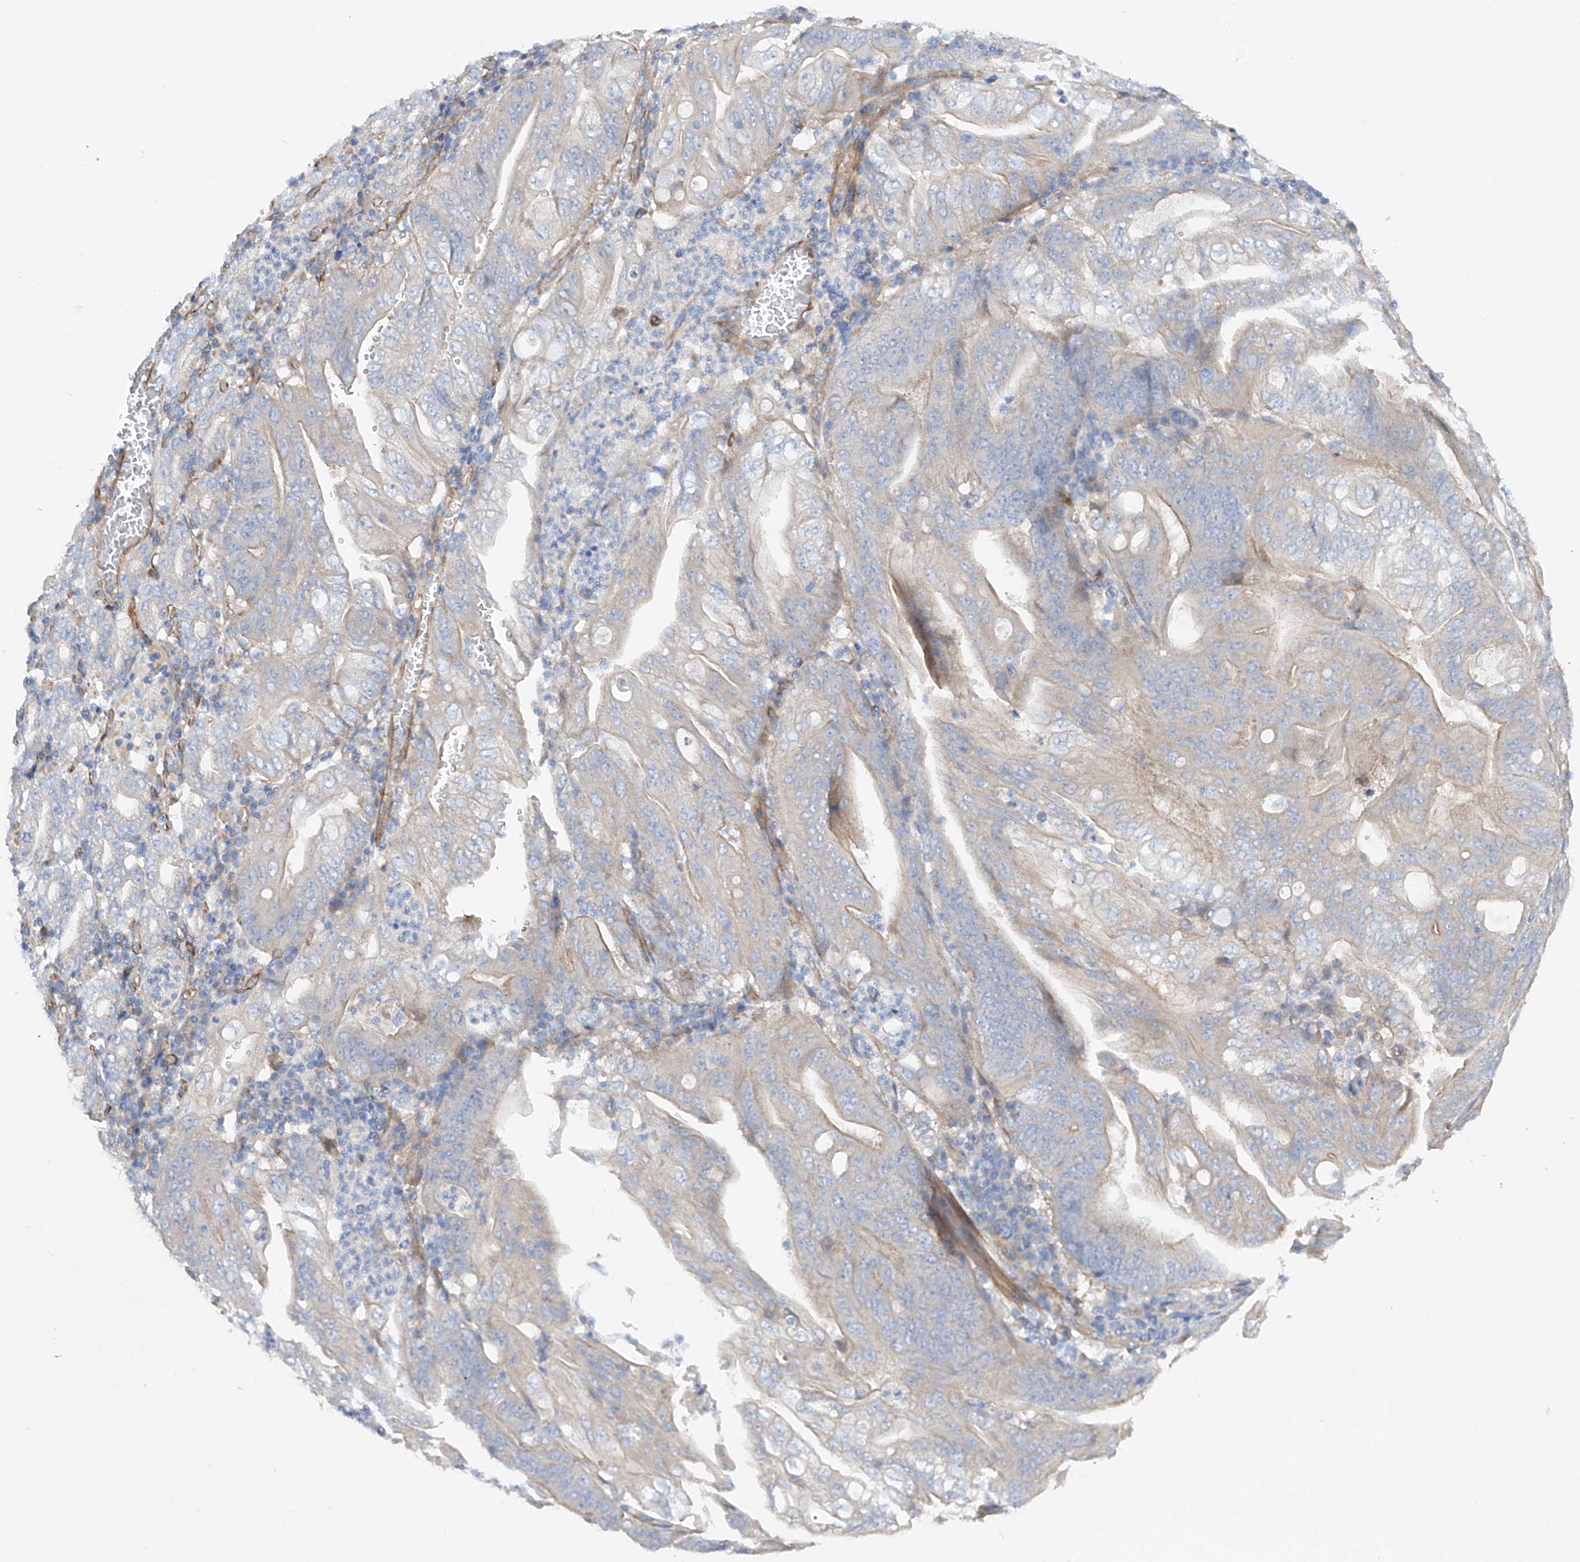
{"staining": {"intensity": "negative", "quantity": "none", "location": "none"}, "tissue": "stomach cancer", "cell_type": "Tumor cells", "image_type": "cancer", "snomed": [{"axis": "morphology", "description": "Adenocarcinoma, NOS"}, {"axis": "topography", "description": "Stomach"}], "caption": "Tumor cells show no significant staining in adenocarcinoma (stomach).", "gene": "LCA5", "patient": {"sex": "female", "age": 73}}